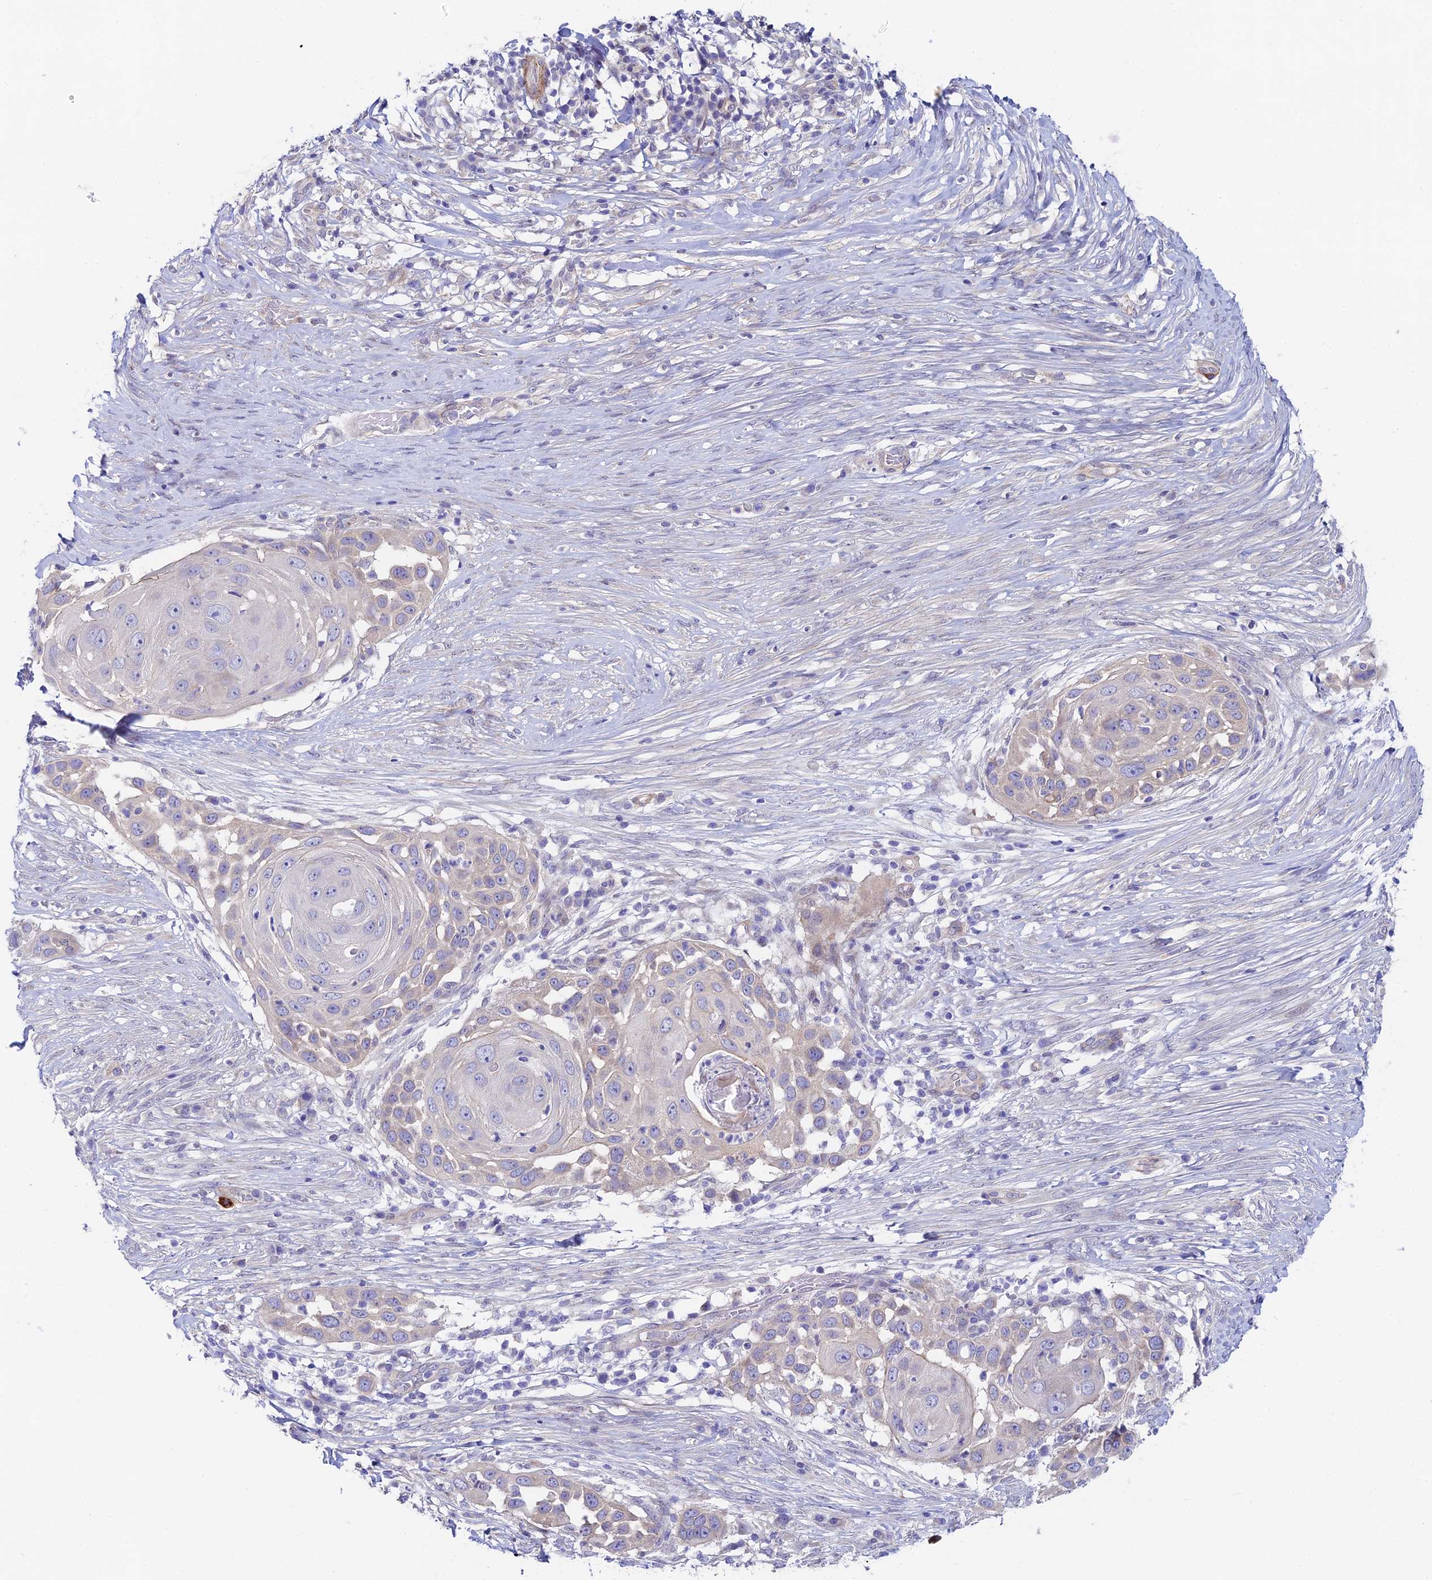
{"staining": {"intensity": "weak", "quantity": "25%-75%", "location": "cytoplasmic/membranous"}, "tissue": "skin cancer", "cell_type": "Tumor cells", "image_type": "cancer", "snomed": [{"axis": "morphology", "description": "Squamous cell carcinoma, NOS"}, {"axis": "topography", "description": "Skin"}], "caption": "Skin cancer was stained to show a protein in brown. There is low levels of weak cytoplasmic/membranous expression in approximately 25%-75% of tumor cells. The staining was performed using DAB (3,3'-diaminobenzidine) to visualize the protein expression in brown, while the nuclei were stained in blue with hematoxylin (Magnification: 20x).", "gene": "ANKRD50", "patient": {"sex": "female", "age": 44}}